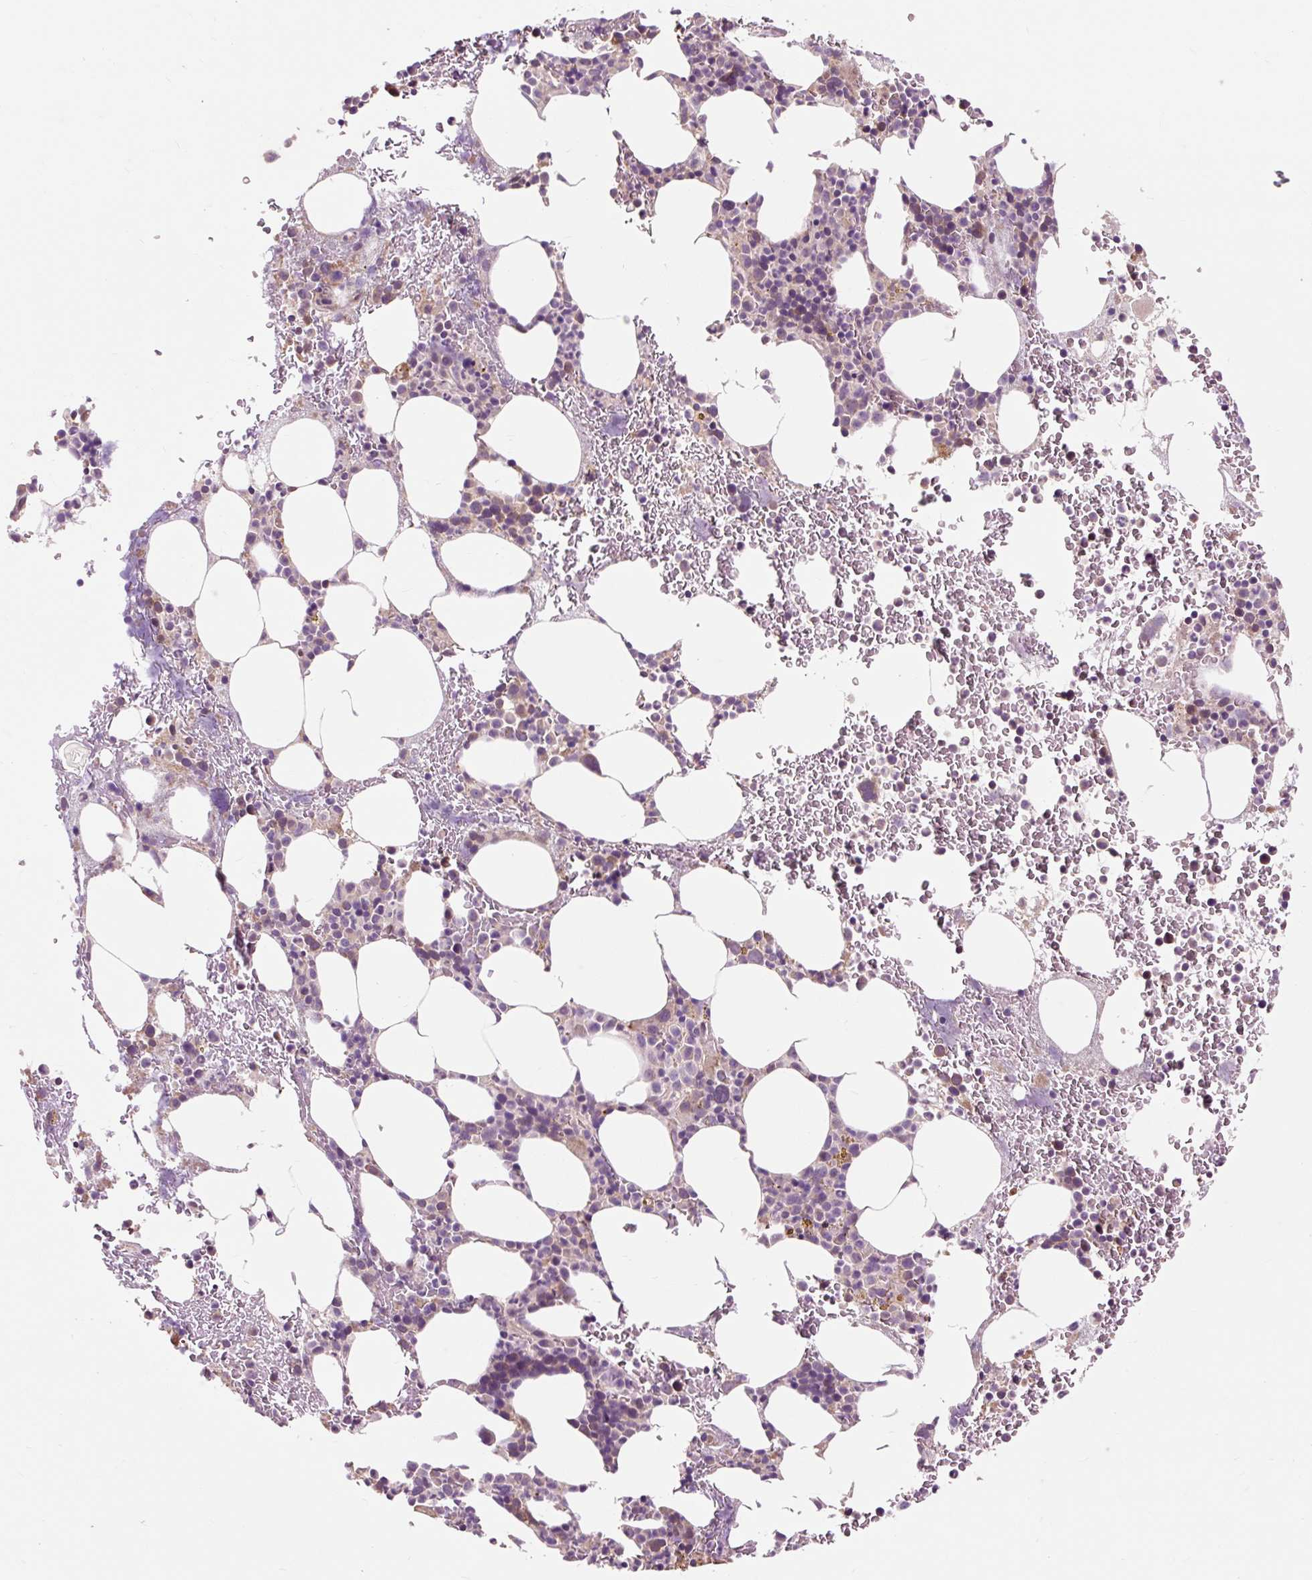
{"staining": {"intensity": "weak", "quantity": "<25%", "location": "cytoplasmic/membranous"}, "tissue": "bone marrow", "cell_type": "Hematopoietic cells", "image_type": "normal", "snomed": [{"axis": "morphology", "description": "Normal tissue, NOS"}, {"axis": "topography", "description": "Bone marrow"}], "caption": "This is a histopathology image of immunohistochemistry staining of unremarkable bone marrow, which shows no expression in hematopoietic cells.", "gene": "PRIMPOL", "patient": {"sex": "male", "age": 62}}